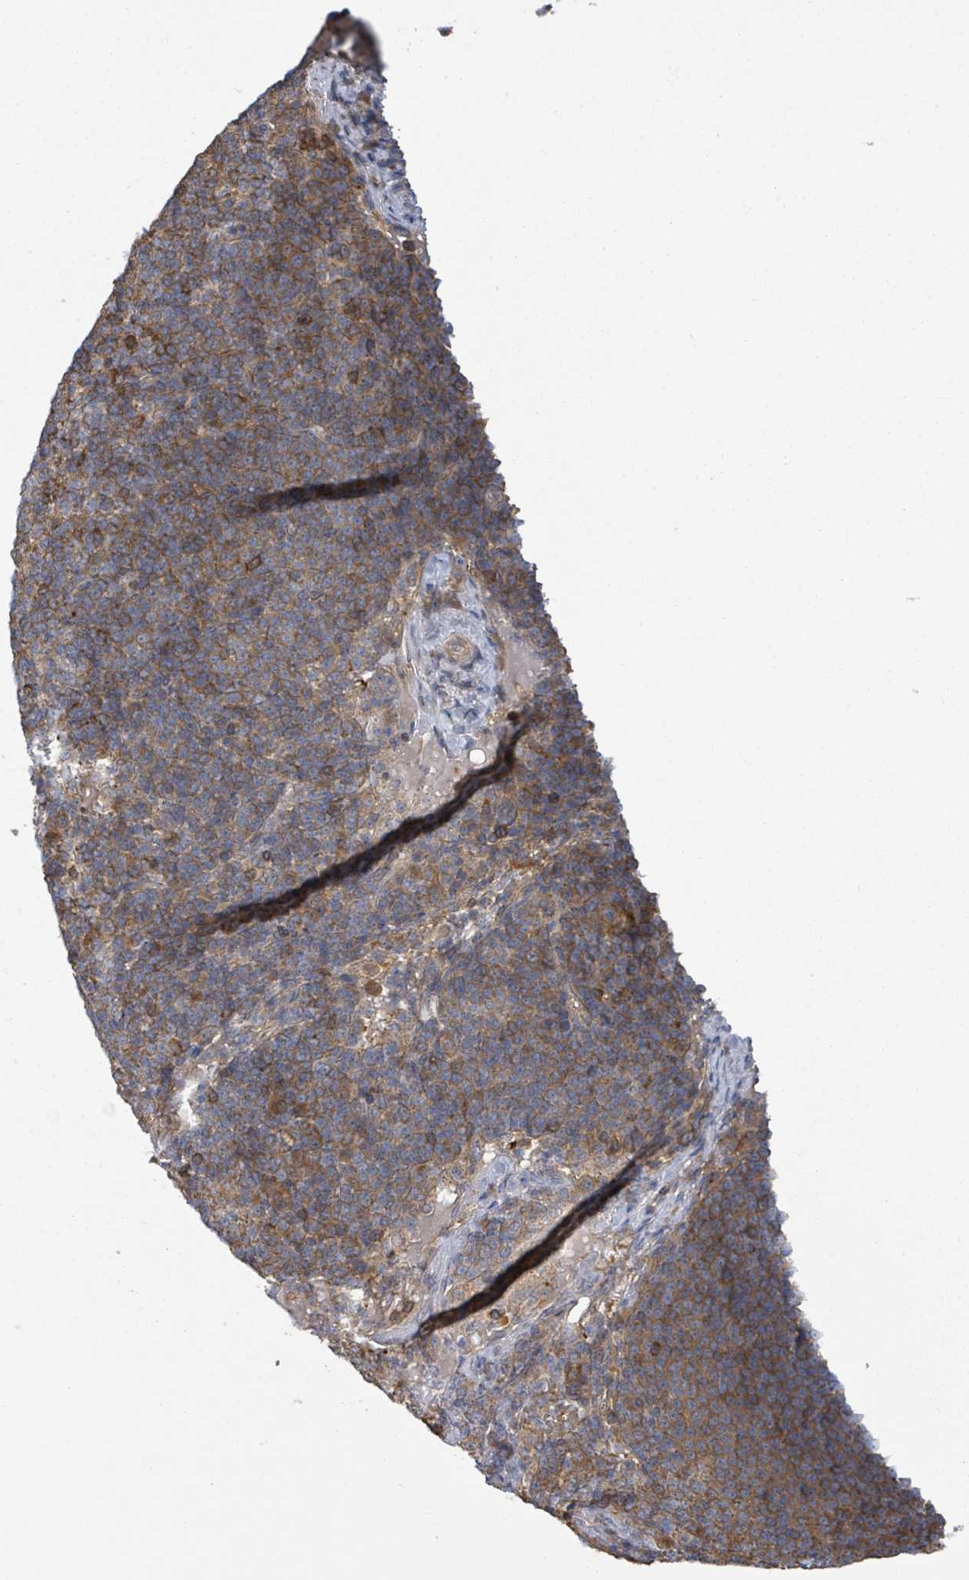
{"staining": {"intensity": "moderate", "quantity": "25%-75%", "location": "cytoplasmic/membranous"}, "tissue": "pancreatic cancer", "cell_type": "Tumor cells", "image_type": "cancer", "snomed": [{"axis": "morphology", "description": "Normal tissue, NOS"}, {"axis": "morphology", "description": "Adenocarcinoma, NOS"}, {"axis": "topography", "description": "Lymph node"}, {"axis": "topography", "description": "Pancreas"}], "caption": "This is a histology image of immunohistochemistry staining of pancreatic cancer, which shows moderate staining in the cytoplasmic/membranous of tumor cells.", "gene": "PGAM1", "patient": {"sex": "female", "age": 67}}